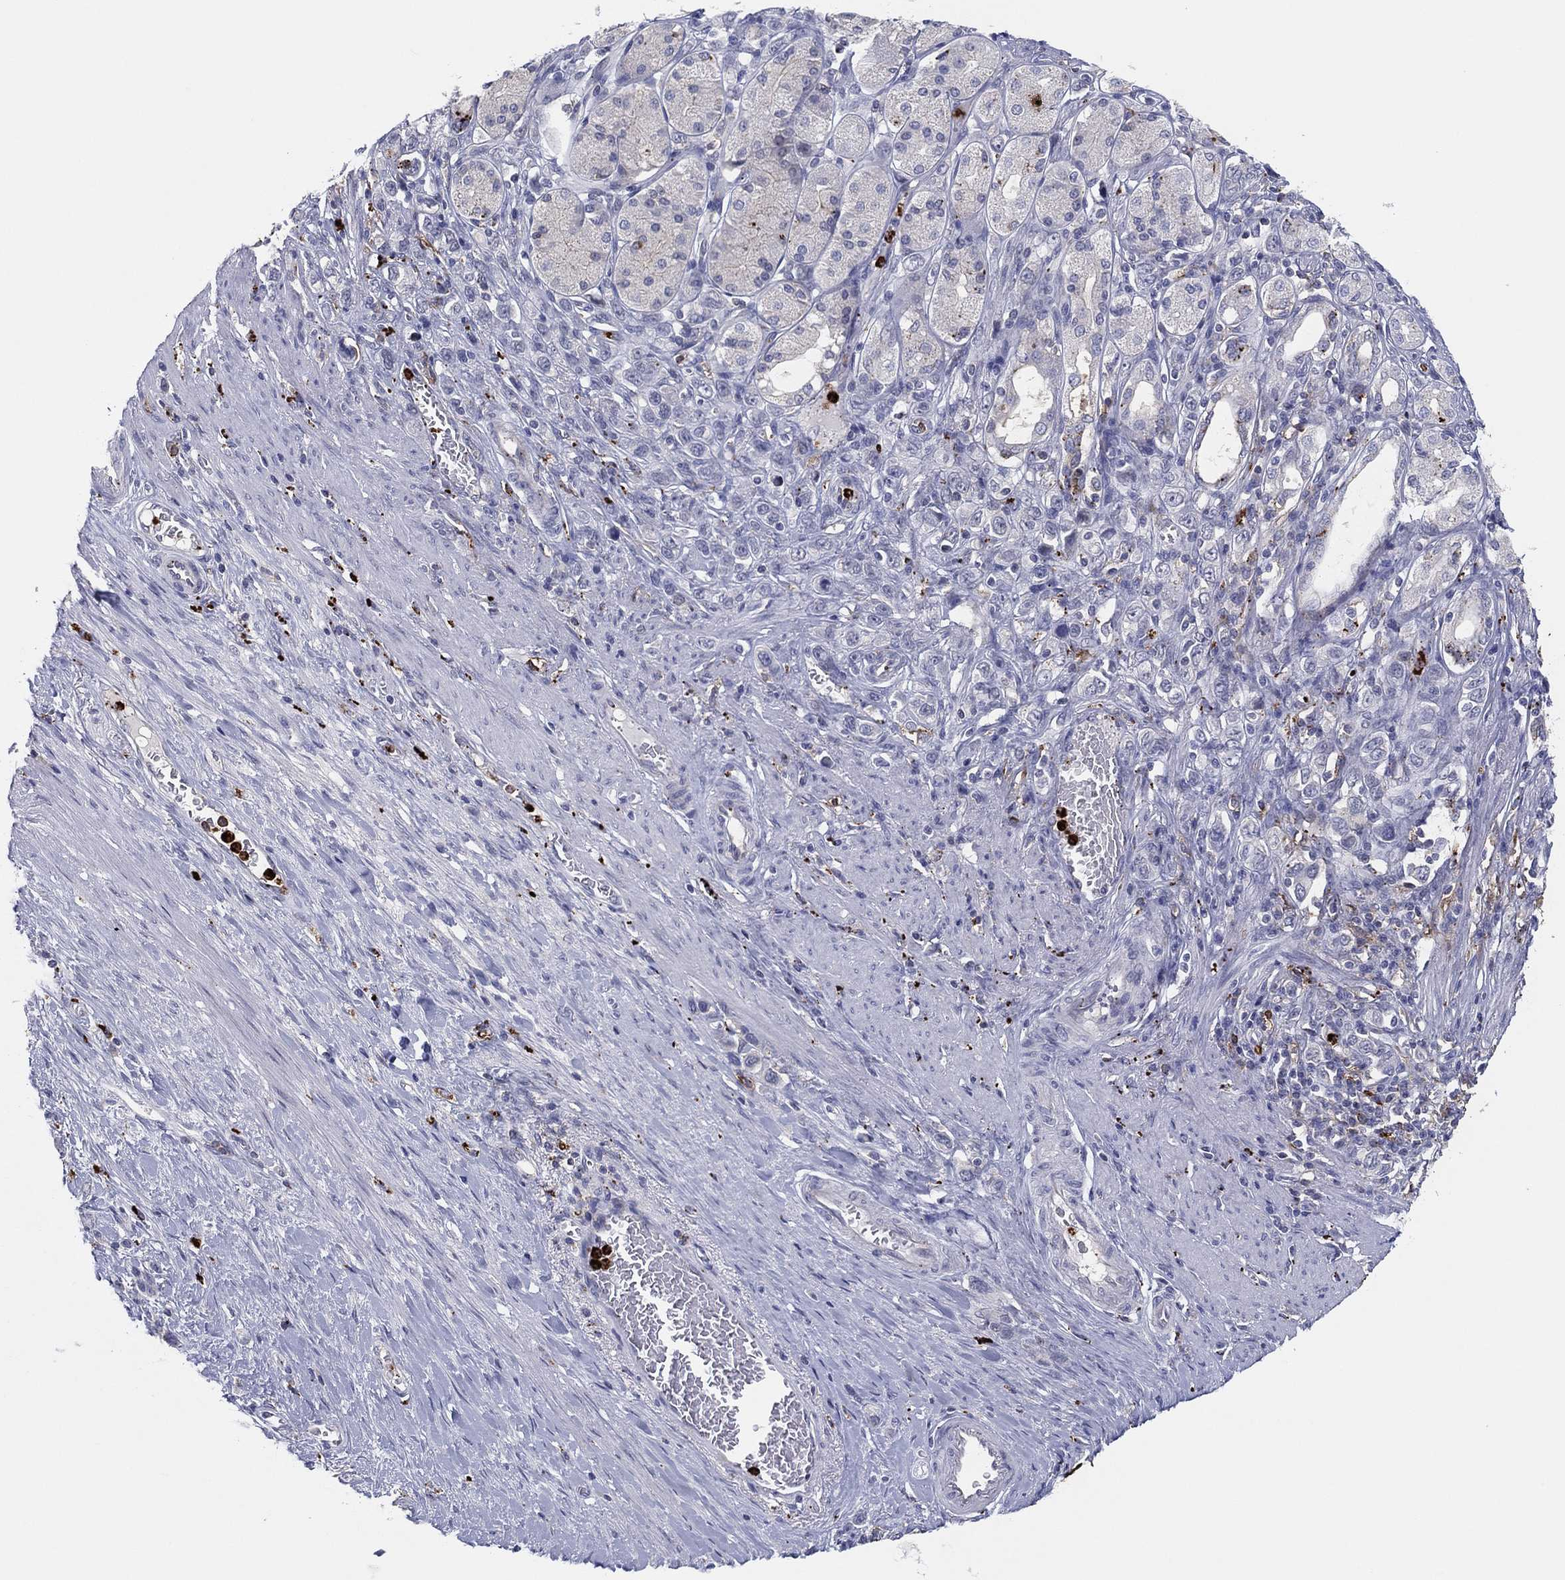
{"staining": {"intensity": "negative", "quantity": "none", "location": "none"}, "tissue": "stomach cancer", "cell_type": "Tumor cells", "image_type": "cancer", "snomed": [{"axis": "morphology", "description": "Normal tissue, NOS"}, {"axis": "morphology", "description": "Adenocarcinoma, NOS"}, {"axis": "morphology", "description": "Adenocarcinoma, High grade"}, {"axis": "topography", "description": "Stomach, upper"}, {"axis": "topography", "description": "Stomach"}], "caption": "Tumor cells are negative for brown protein staining in stomach cancer.", "gene": "PLAC8", "patient": {"sex": "female", "age": 65}}